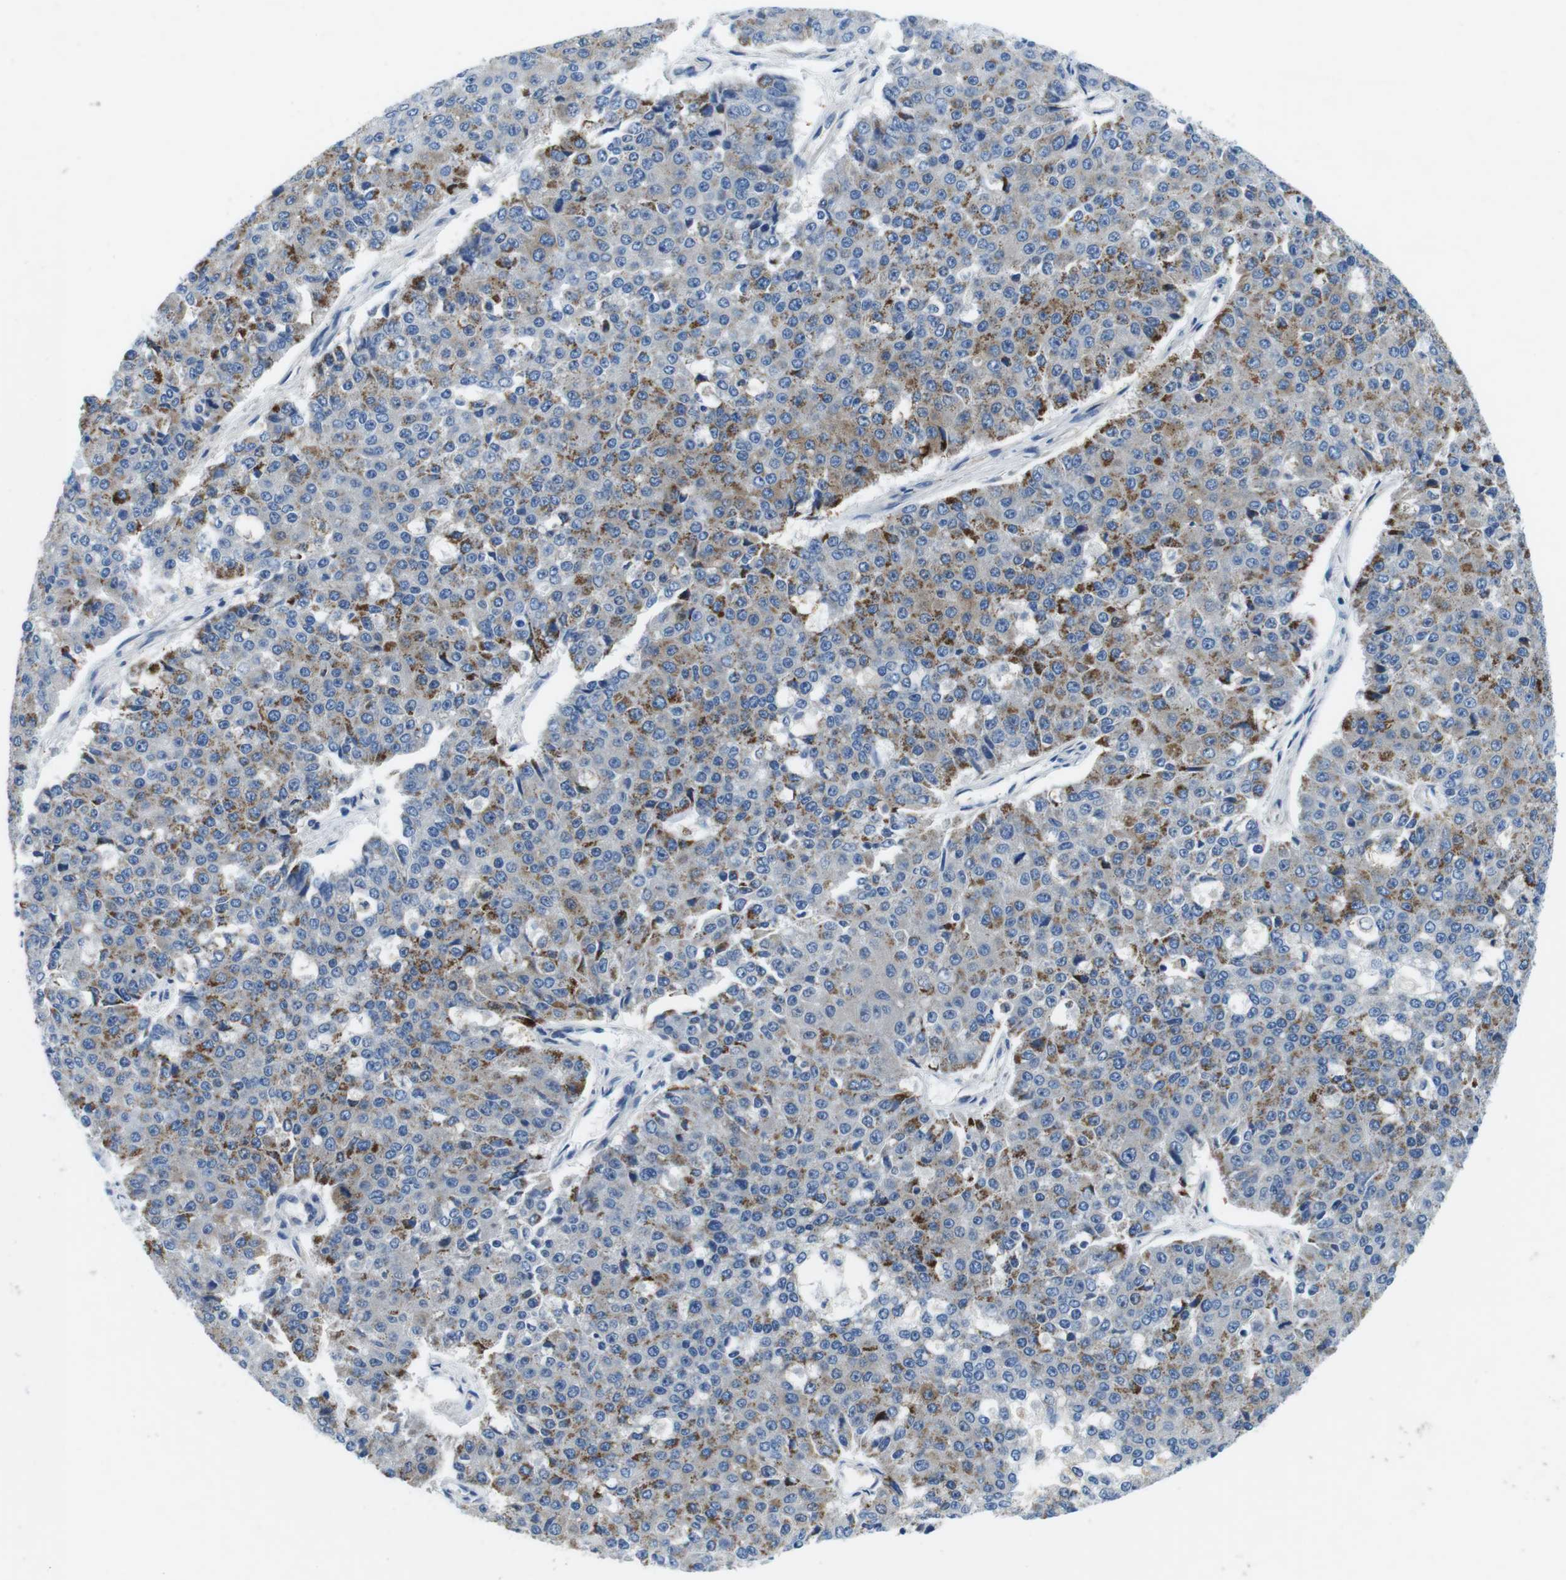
{"staining": {"intensity": "moderate", "quantity": ">75%", "location": "cytoplasmic/membranous"}, "tissue": "pancreatic cancer", "cell_type": "Tumor cells", "image_type": "cancer", "snomed": [{"axis": "morphology", "description": "Adenocarcinoma, NOS"}, {"axis": "topography", "description": "Pancreas"}], "caption": "About >75% of tumor cells in human pancreatic adenocarcinoma reveal moderate cytoplasmic/membranous protein staining as visualized by brown immunohistochemical staining.", "gene": "DENND4C", "patient": {"sex": "male", "age": 50}}